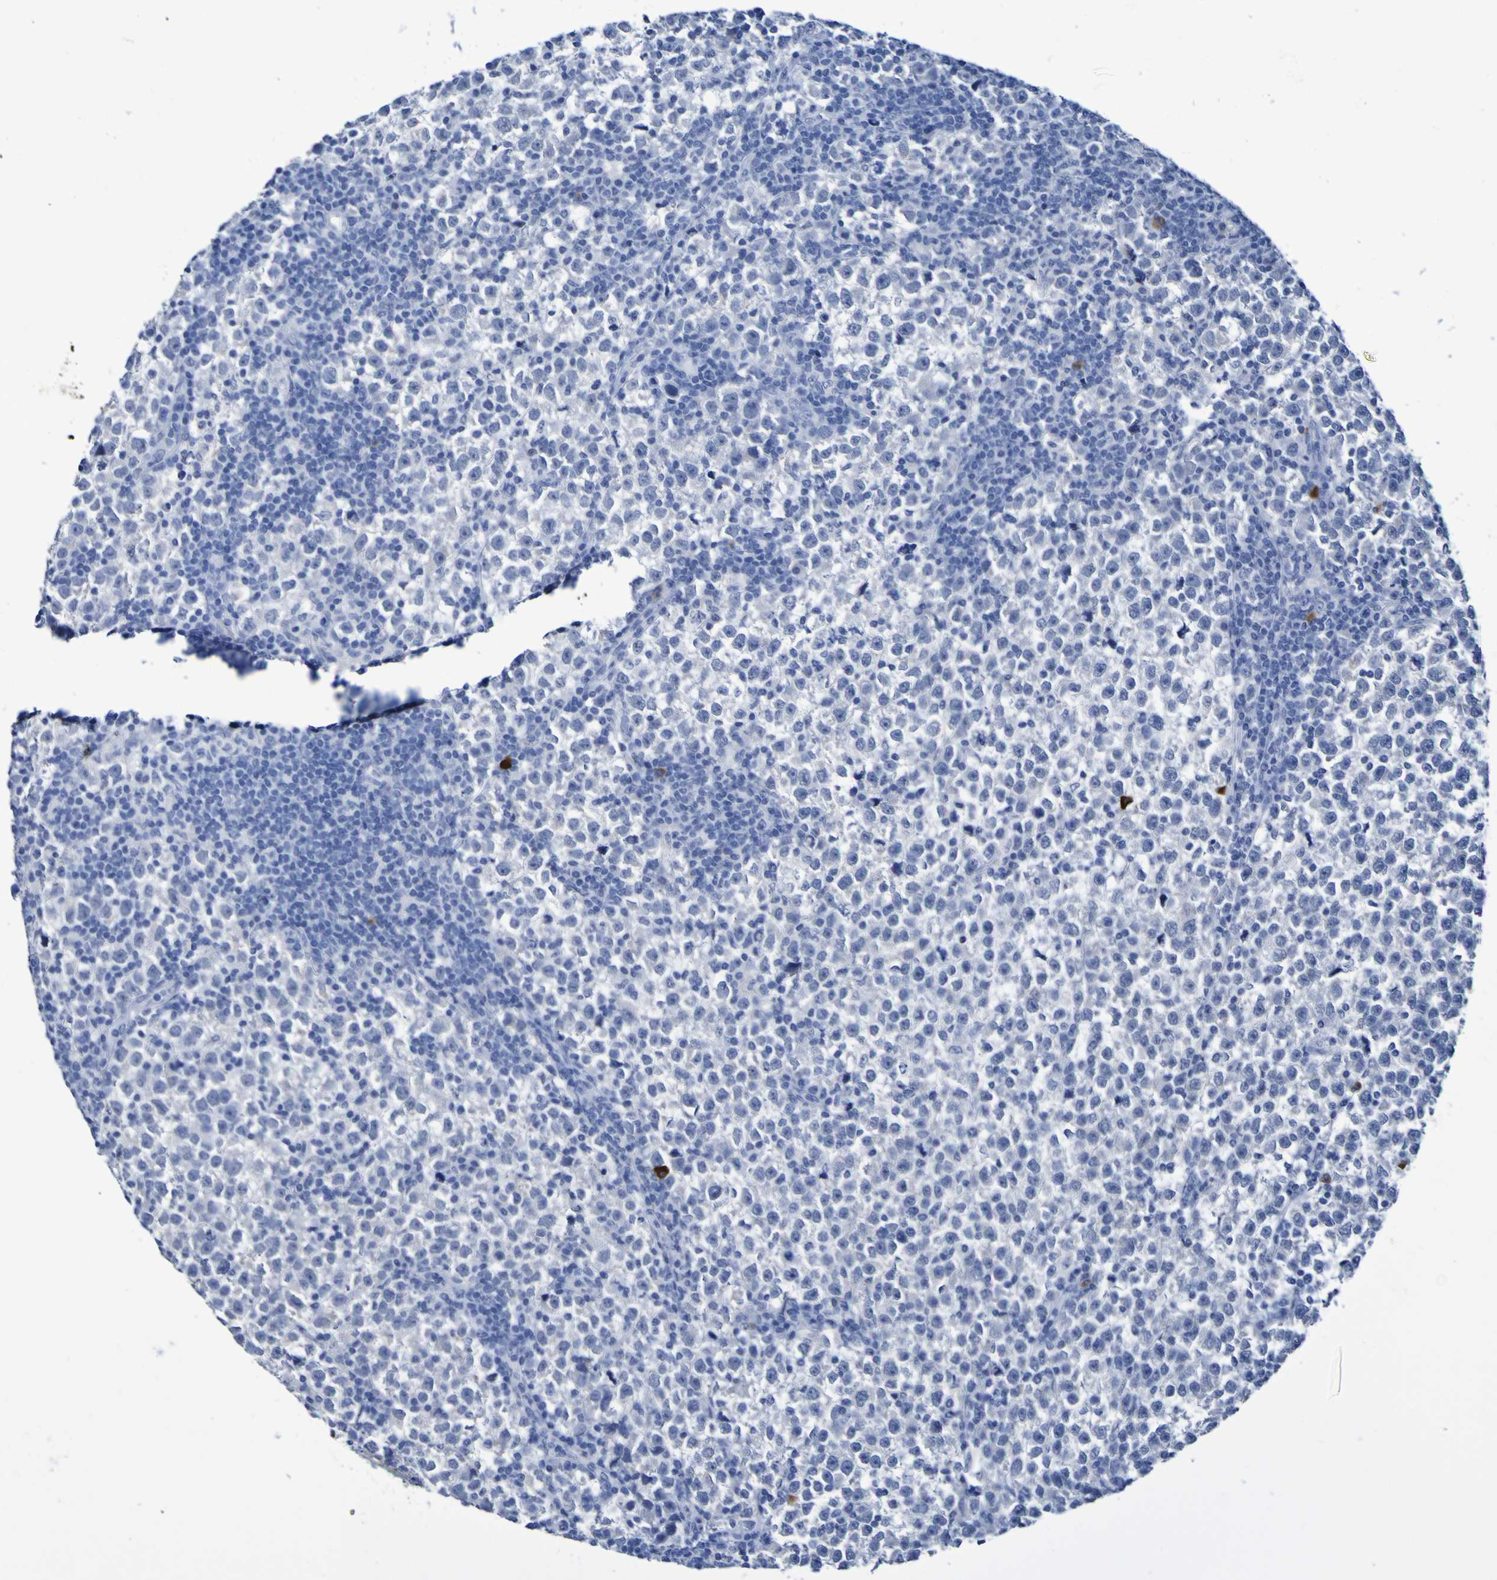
{"staining": {"intensity": "negative", "quantity": "none", "location": "none"}, "tissue": "testis cancer", "cell_type": "Tumor cells", "image_type": "cancer", "snomed": [{"axis": "morphology", "description": "Seminoma, NOS"}, {"axis": "topography", "description": "Testis"}], "caption": "There is no significant staining in tumor cells of seminoma (testis). Brightfield microscopy of immunohistochemistry stained with DAB (brown) and hematoxylin (blue), captured at high magnification.", "gene": "SGCB", "patient": {"sex": "male", "age": 43}}